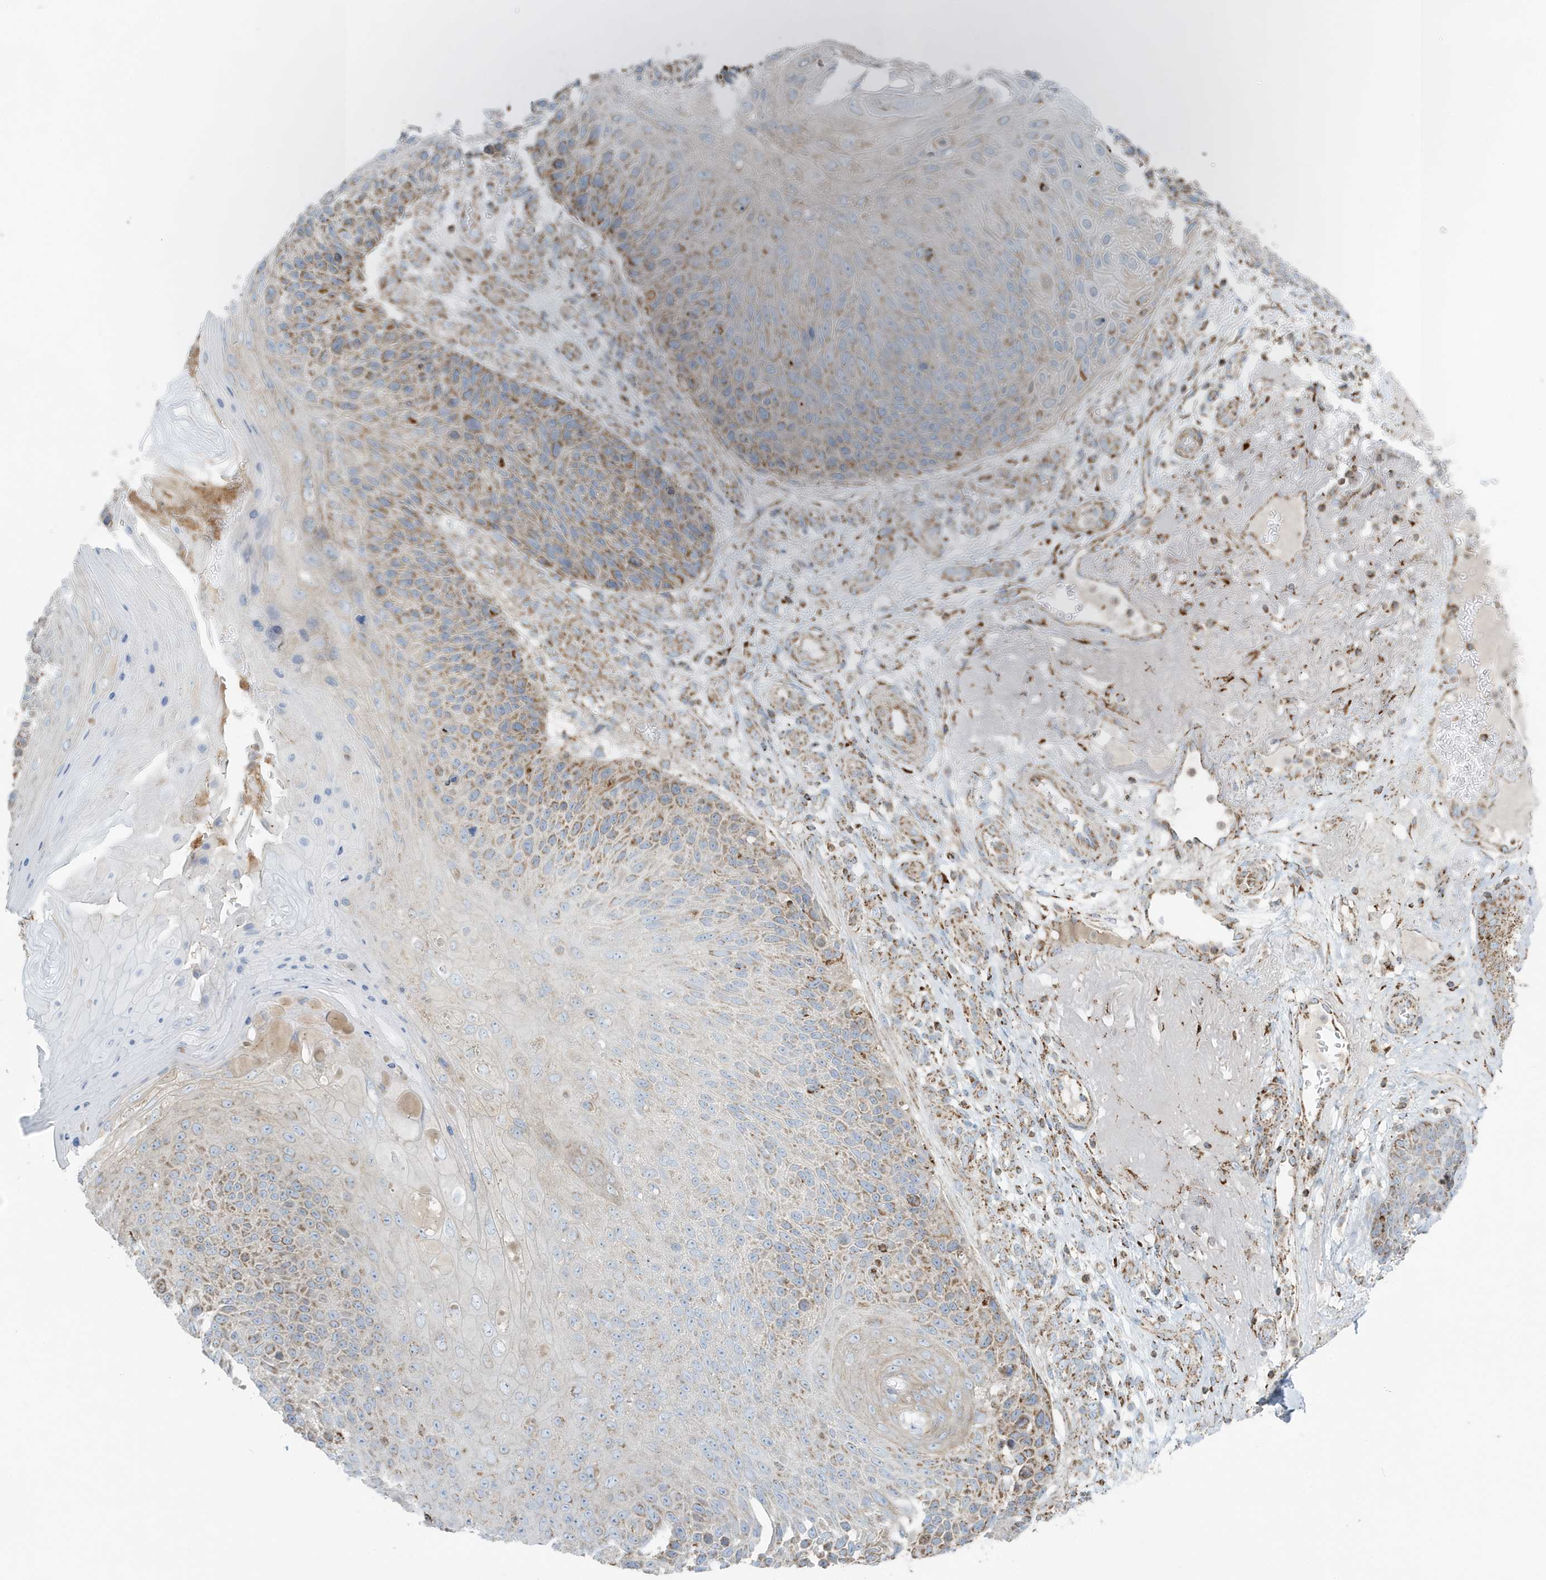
{"staining": {"intensity": "moderate", "quantity": "25%-75%", "location": "cytoplasmic/membranous"}, "tissue": "skin cancer", "cell_type": "Tumor cells", "image_type": "cancer", "snomed": [{"axis": "morphology", "description": "Squamous cell carcinoma, NOS"}, {"axis": "topography", "description": "Skin"}], "caption": "Human skin squamous cell carcinoma stained with a protein marker demonstrates moderate staining in tumor cells.", "gene": "RAB11FIP3", "patient": {"sex": "female", "age": 88}}